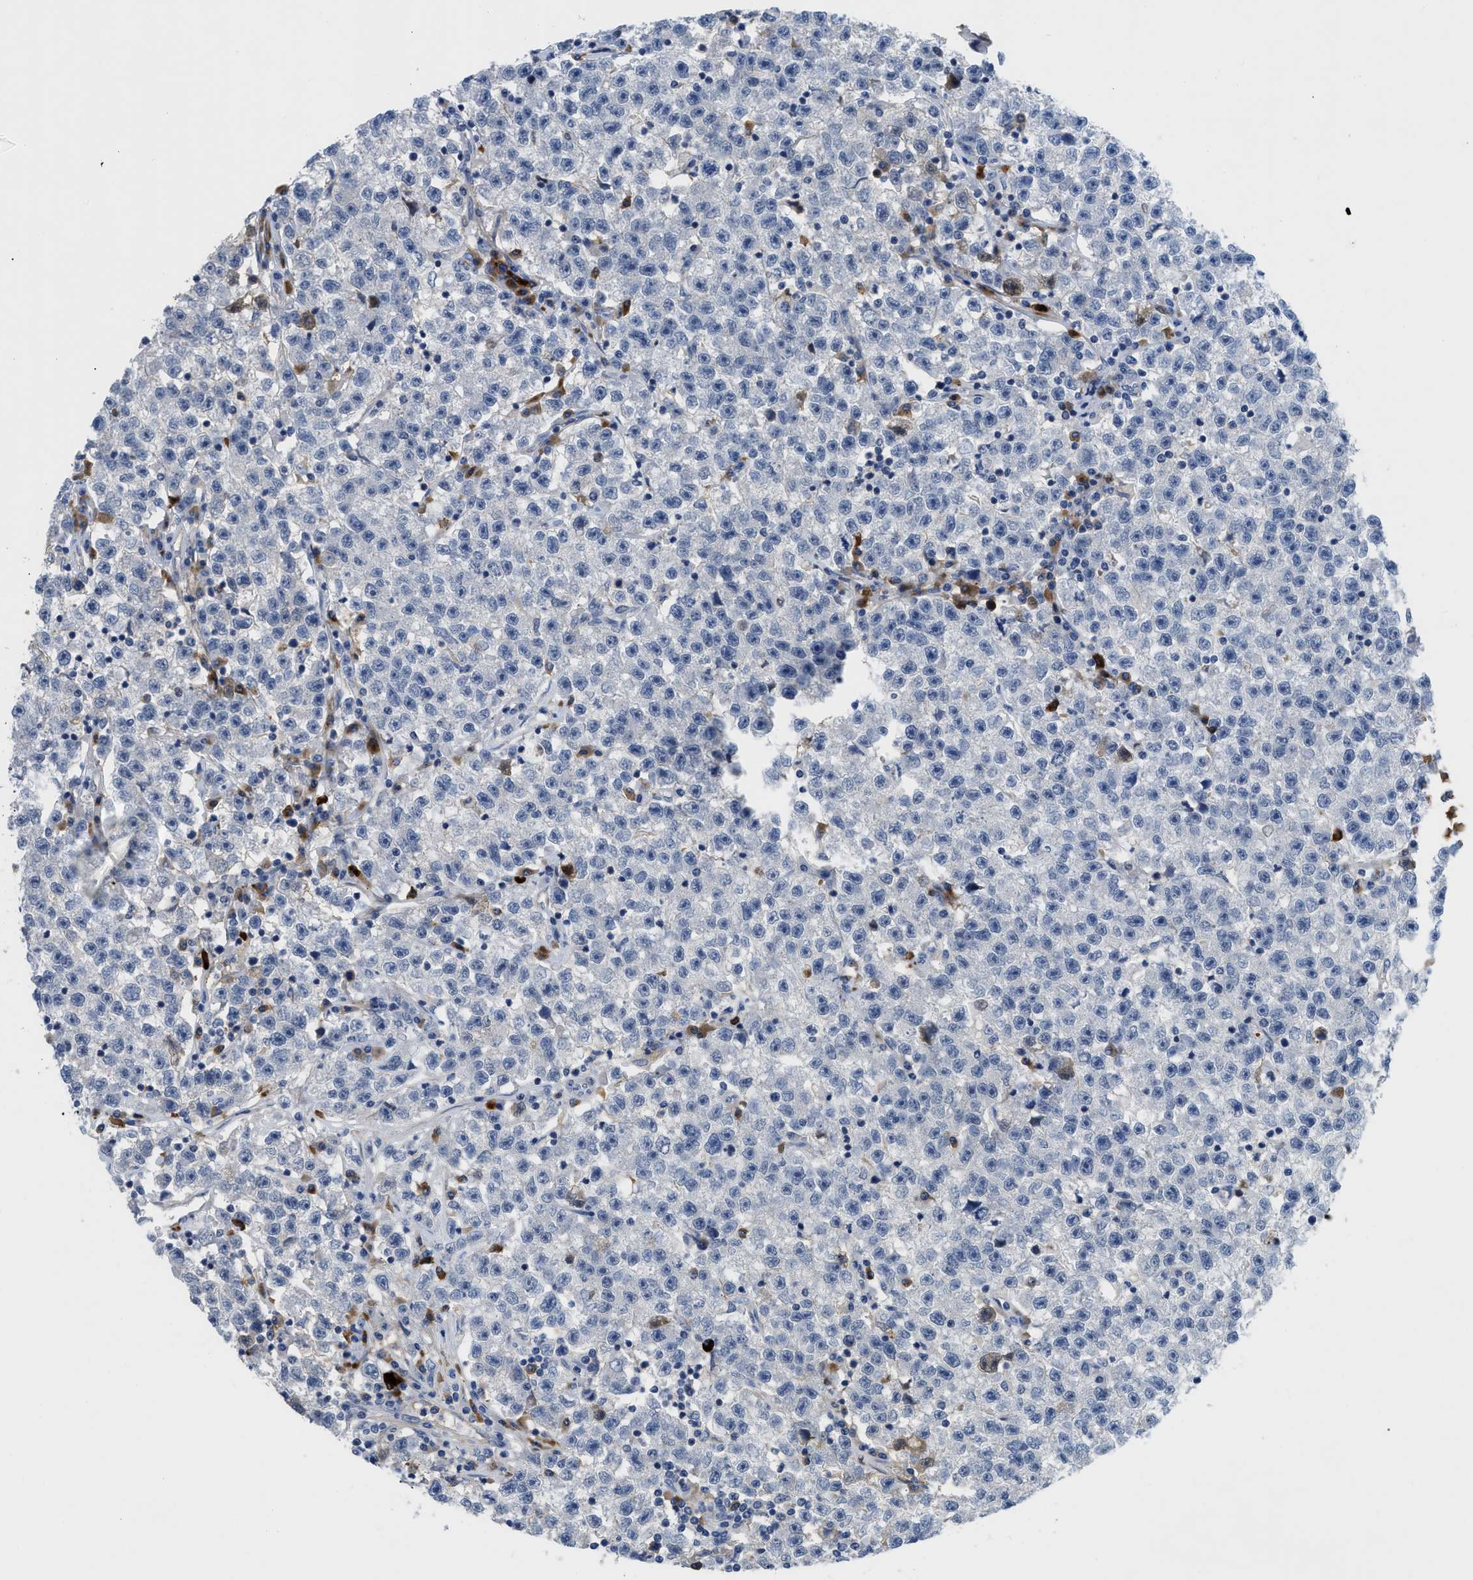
{"staining": {"intensity": "negative", "quantity": "none", "location": "none"}, "tissue": "testis cancer", "cell_type": "Tumor cells", "image_type": "cancer", "snomed": [{"axis": "morphology", "description": "Seminoma, NOS"}, {"axis": "topography", "description": "Testis"}], "caption": "Immunohistochemistry histopathology image of neoplastic tissue: seminoma (testis) stained with DAB displays no significant protein positivity in tumor cells.", "gene": "OR9K2", "patient": {"sex": "male", "age": 22}}